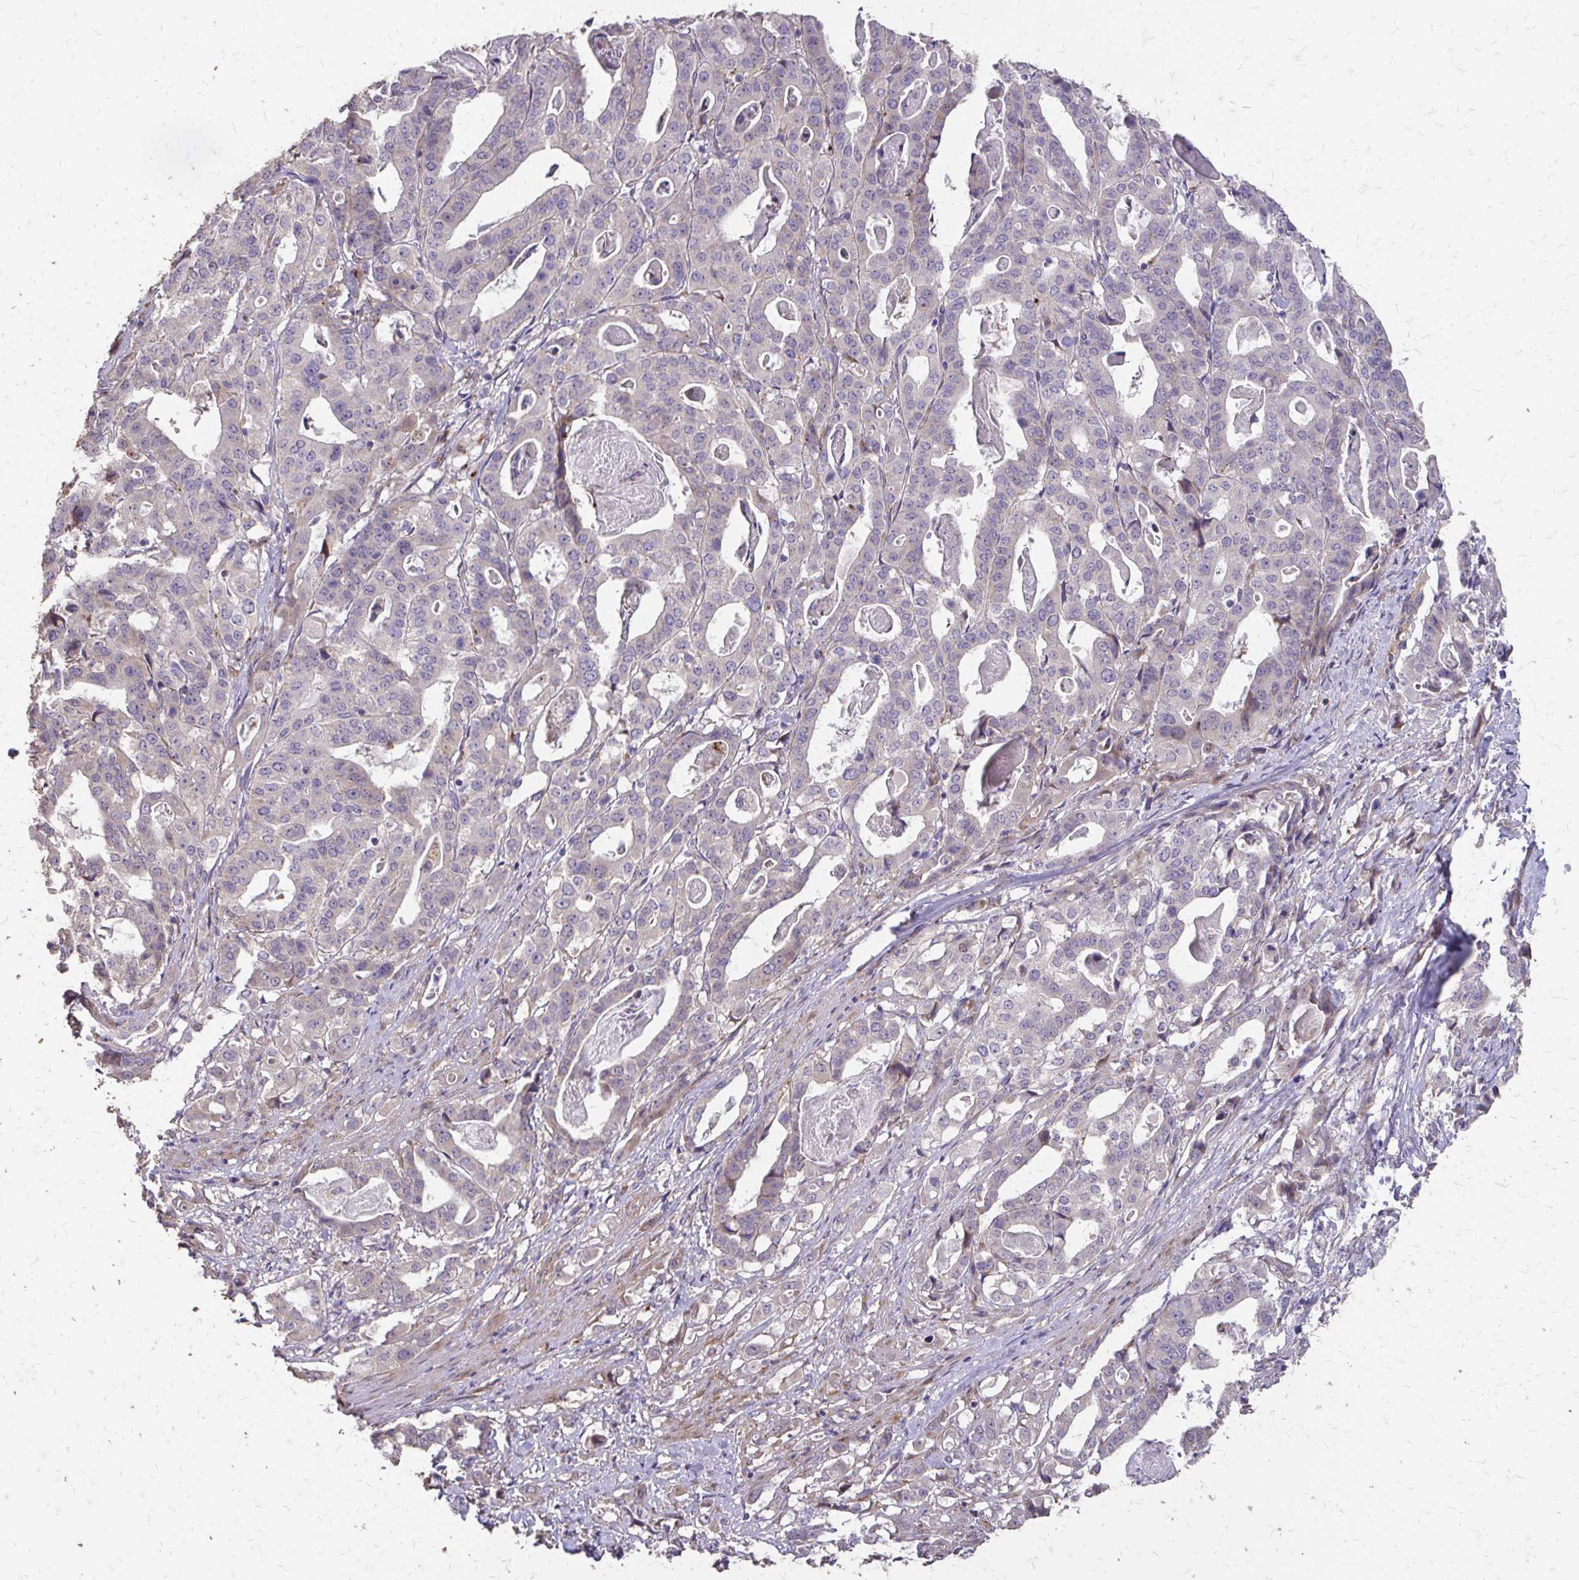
{"staining": {"intensity": "negative", "quantity": "none", "location": "none"}, "tissue": "stomach cancer", "cell_type": "Tumor cells", "image_type": "cancer", "snomed": [{"axis": "morphology", "description": "Adenocarcinoma, NOS"}, {"axis": "topography", "description": "Stomach"}], "caption": "This image is of stomach cancer stained with immunohistochemistry (IHC) to label a protein in brown with the nuclei are counter-stained blue. There is no expression in tumor cells.", "gene": "MYORG", "patient": {"sex": "male", "age": 48}}